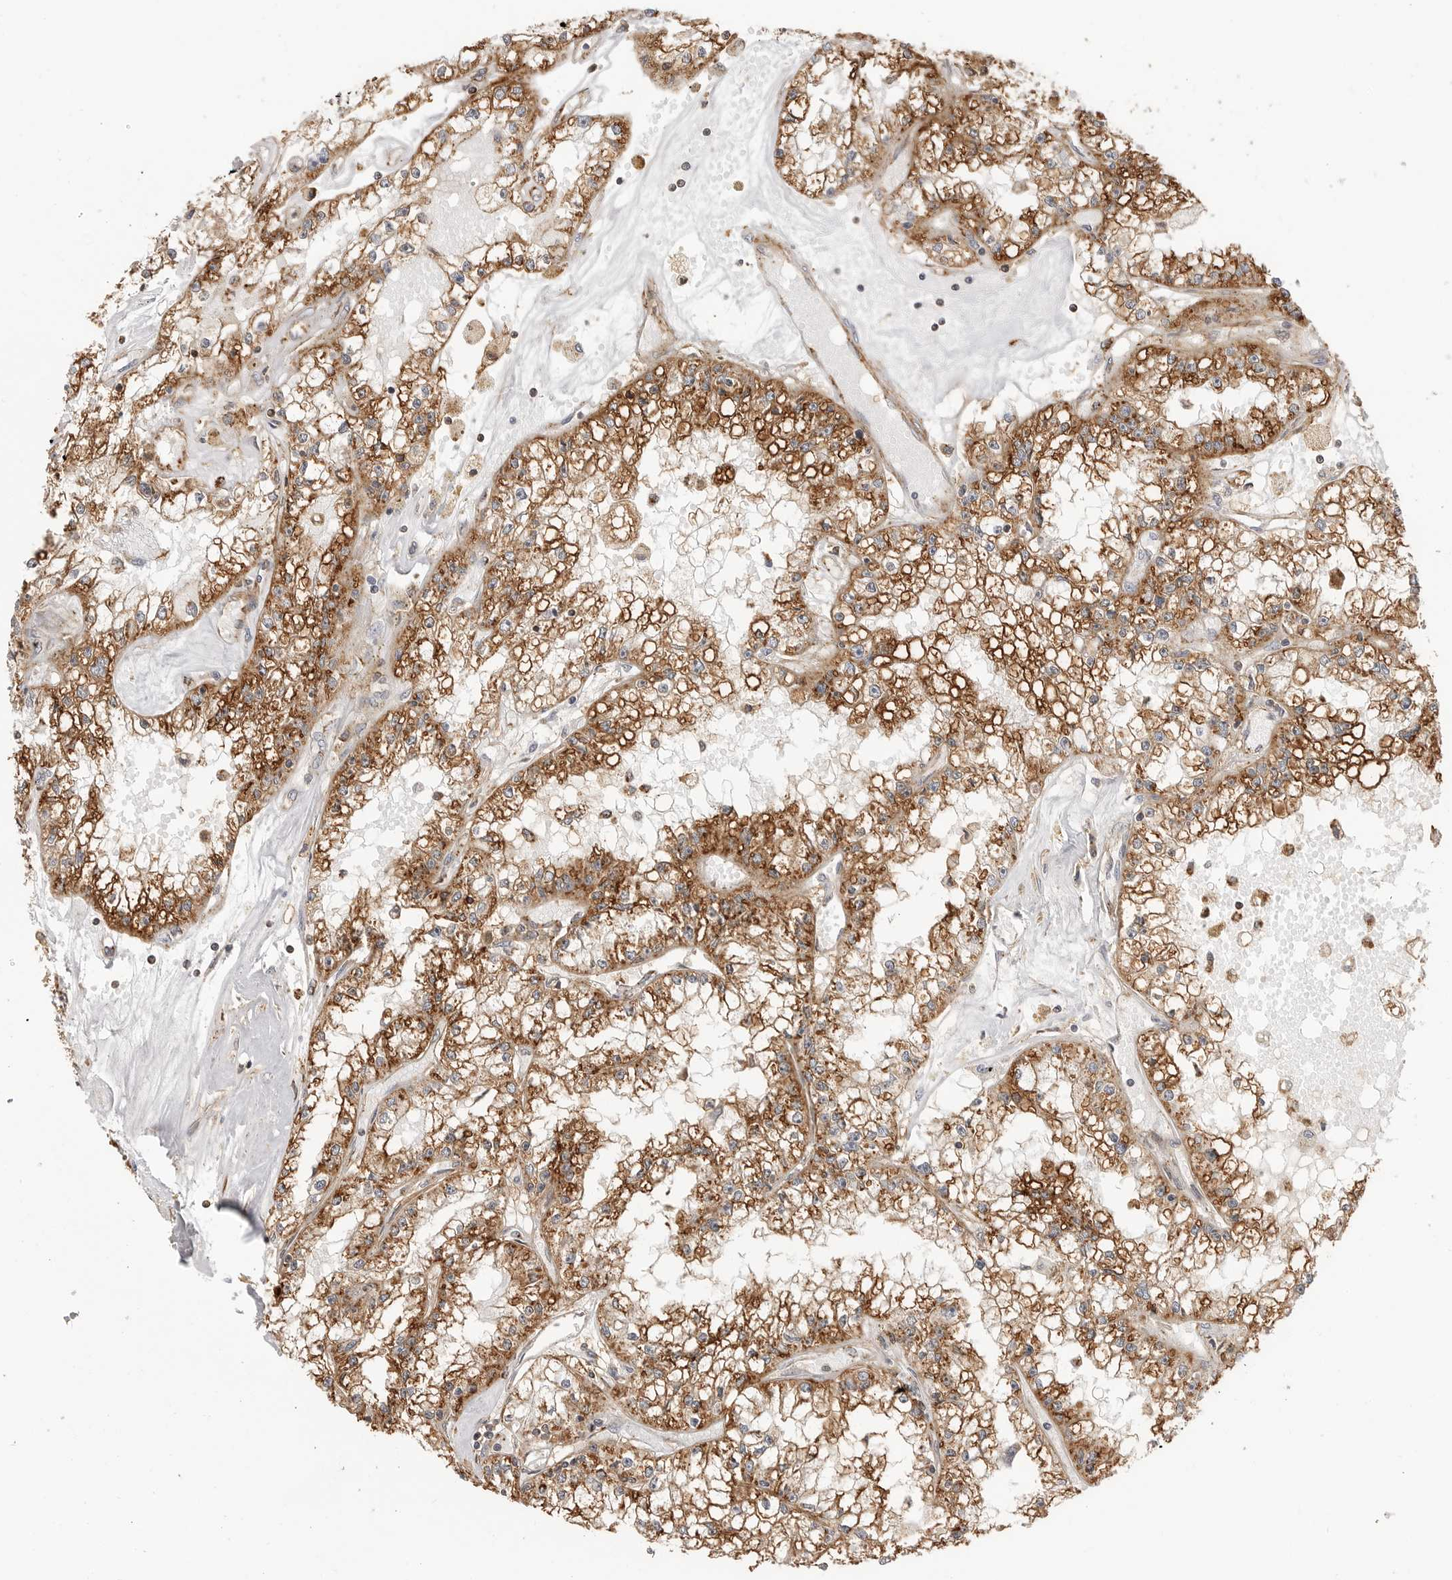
{"staining": {"intensity": "moderate", "quantity": ">75%", "location": "cytoplasmic/membranous"}, "tissue": "renal cancer", "cell_type": "Tumor cells", "image_type": "cancer", "snomed": [{"axis": "morphology", "description": "Adenocarcinoma, NOS"}, {"axis": "topography", "description": "Kidney"}], "caption": "A micrograph of human renal adenocarcinoma stained for a protein exhibits moderate cytoplasmic/membranous brown staining in tumor cells. Nuclei are stained in blue.", "gene": "ANXA11", "patient": {"sex": "male", "age": 56}}